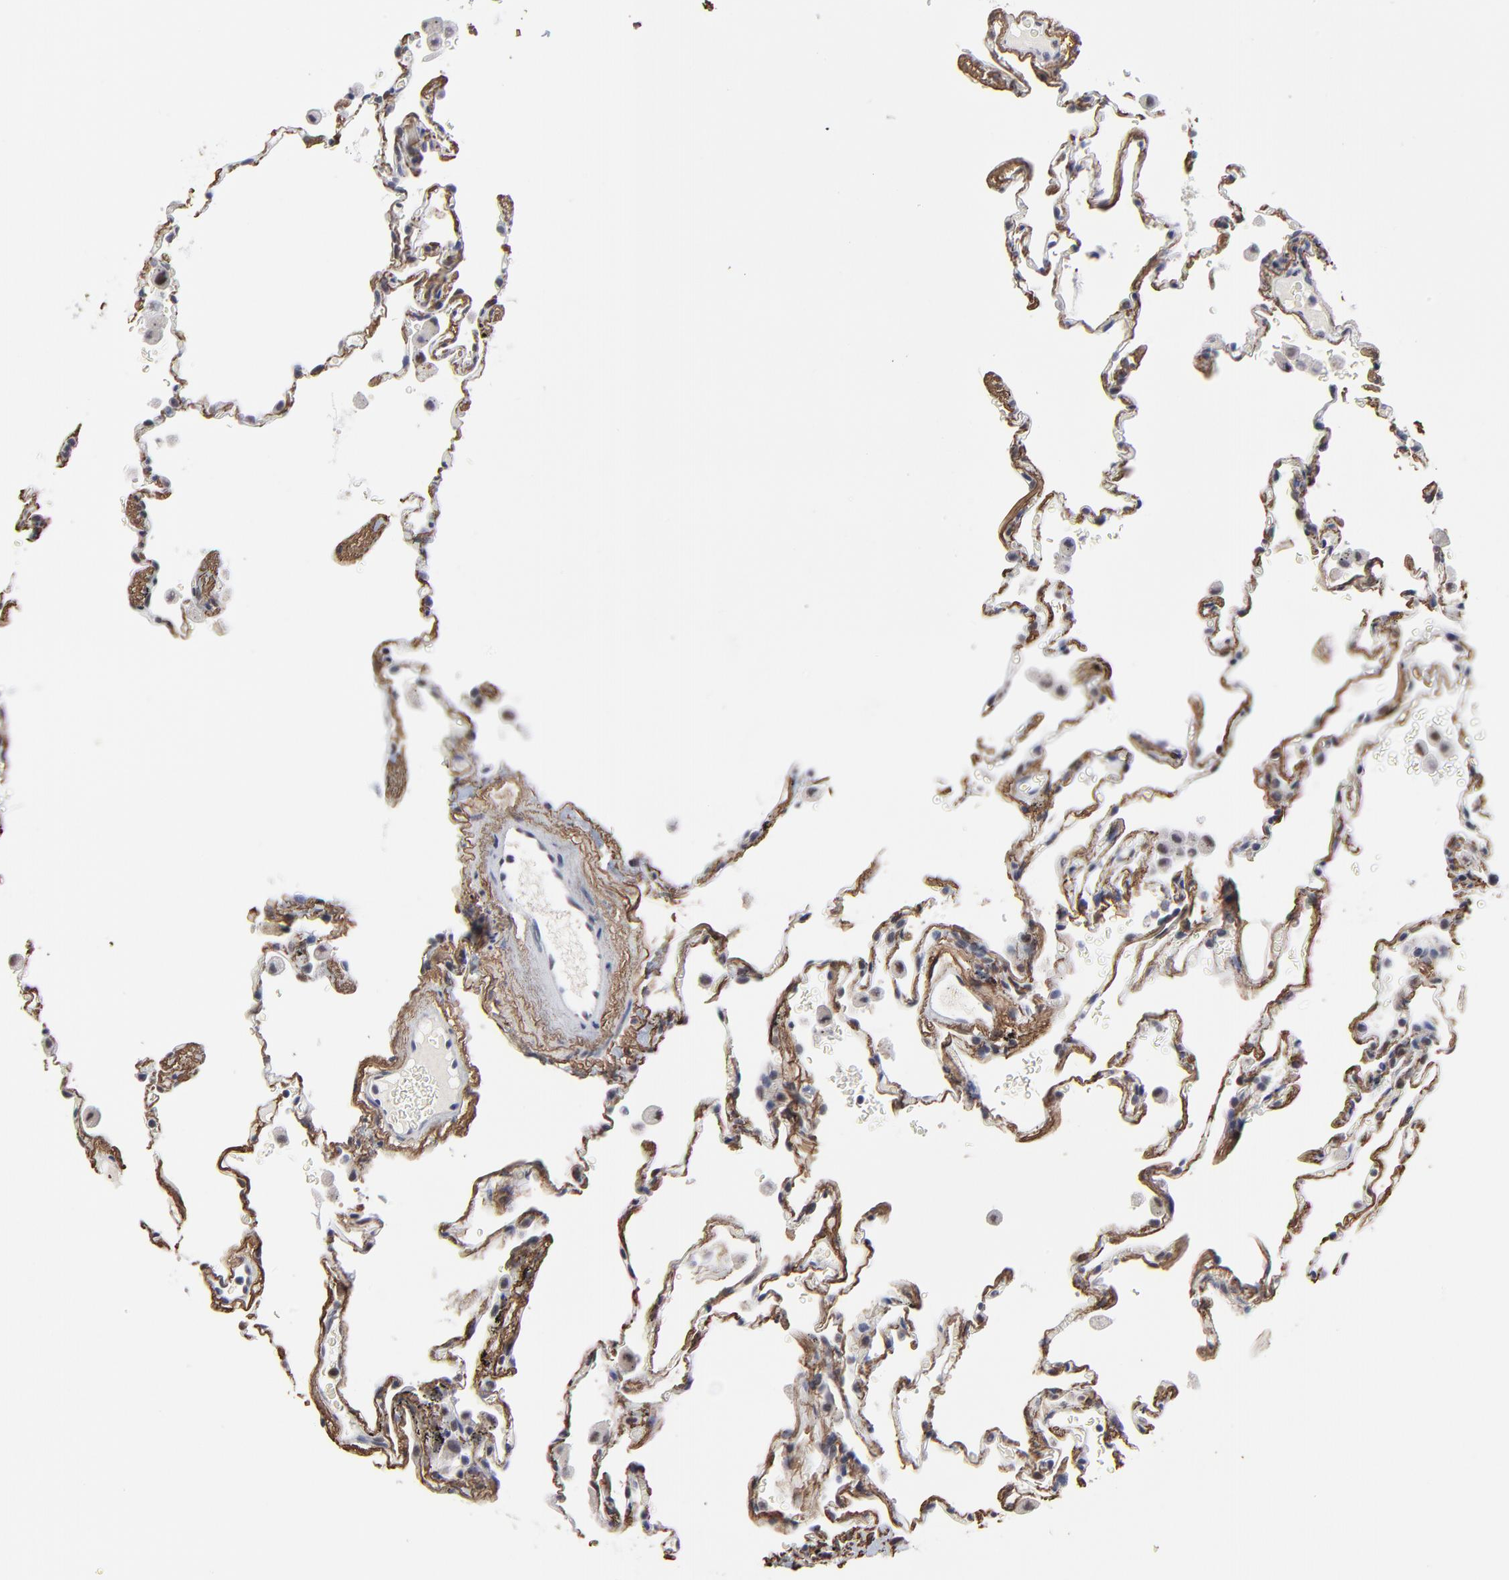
{"staining": {"intensity": "weak", "quantity": "<25%", "location": "nuclear"}, "tissue": "lung", "cell_type": "Alveolar cells", "image_type": "normal", "snomed": [{"axis": "morphology", "description": "Normal tissue, NOS"}, {"axis": "morphology", "description": "Inflammation, NOS"}, {"axis": "topography", "description": "Lung"}], "caption": "The photomicrograph shows no significant staining in alveolar cells of lung. Brightfield microscopy of immunohistochemistry (IHC) stained with DAB (brown) and hematoxylin (blue), captured at high magnification.", "gene": "OGFOD1", "patient": {"sex": "male", "age": 69}}